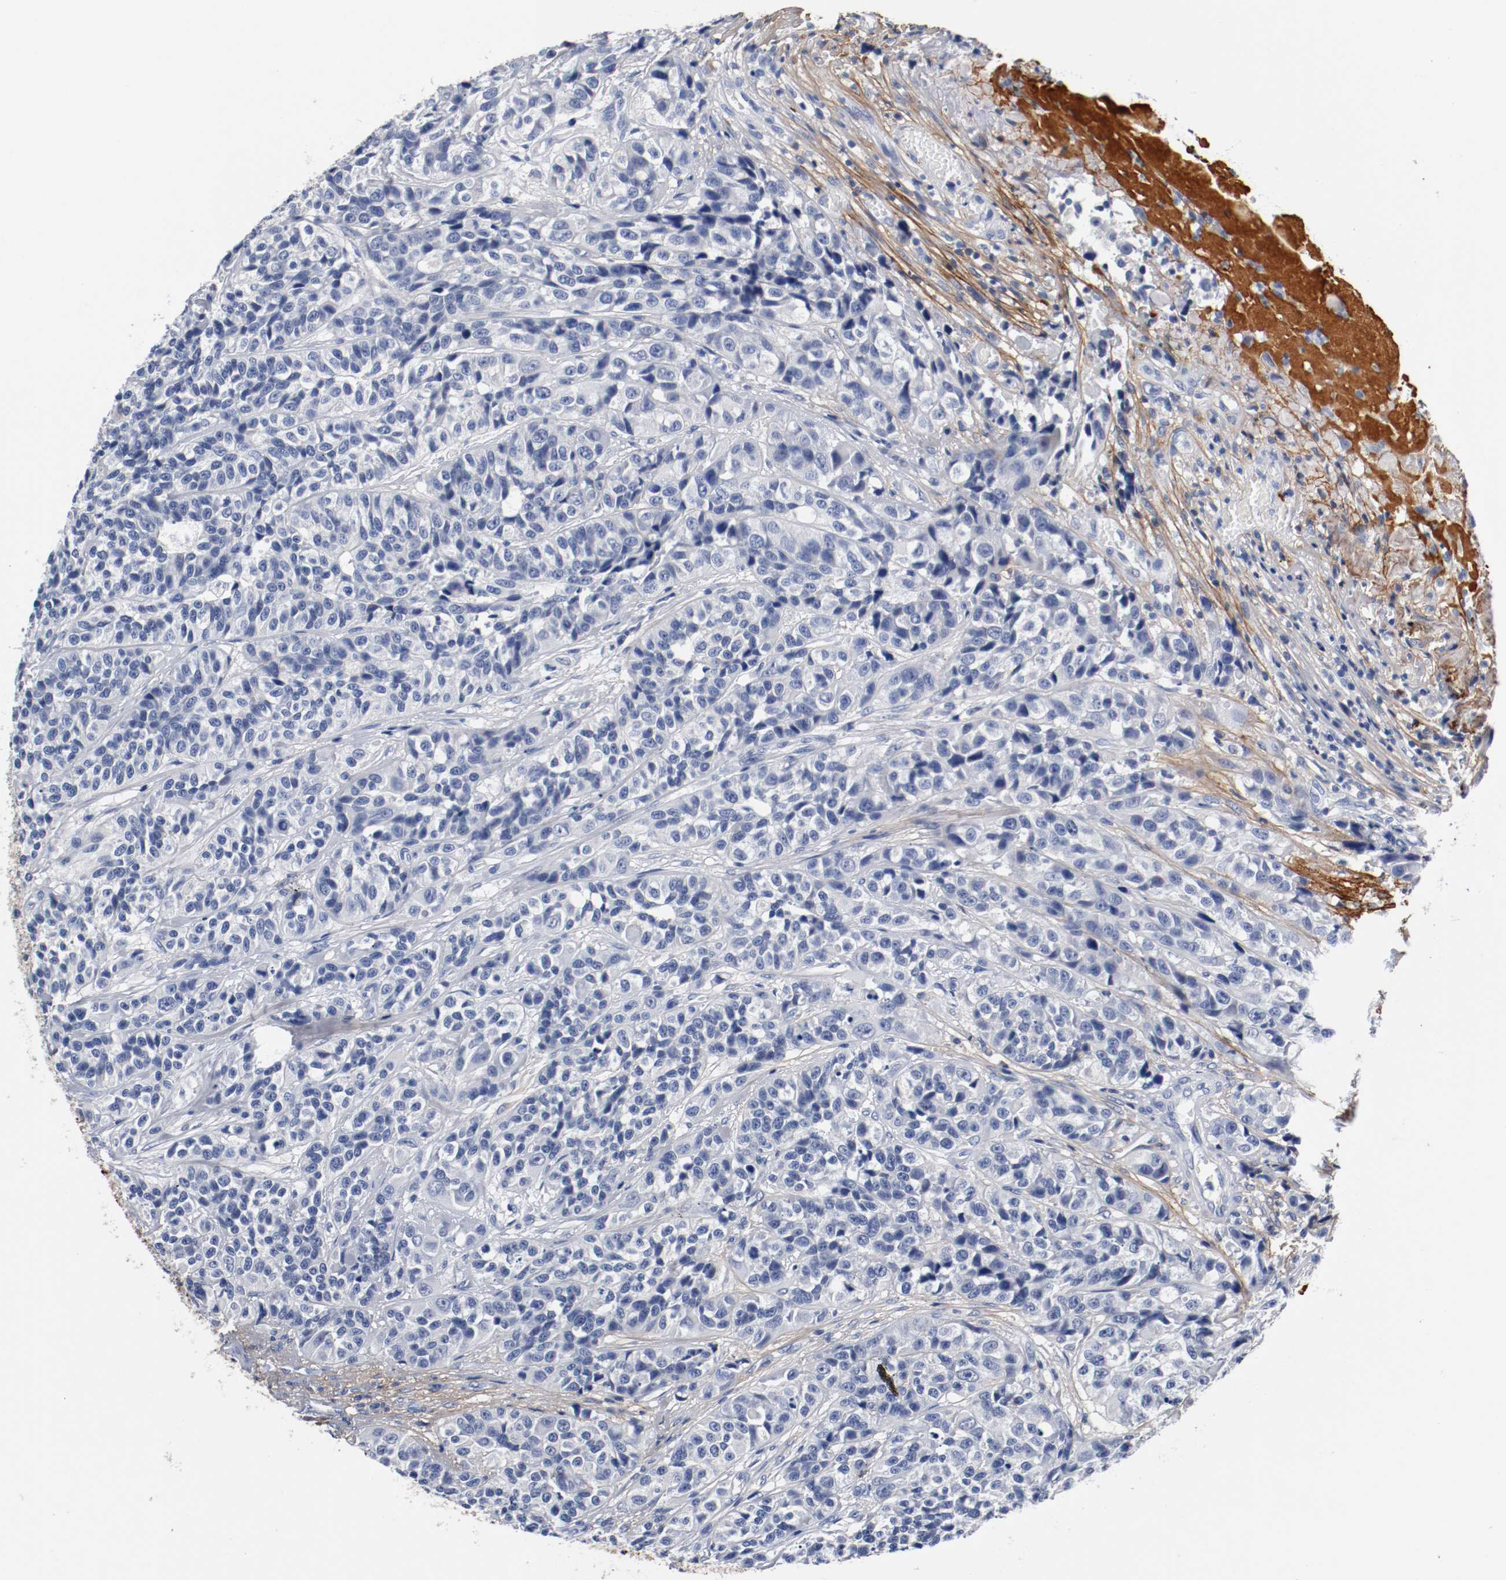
{"staining": {"intensity": "negative", "quantity": "none", "location": "none"}, "tissue": "urothelial cancer", "cell_type": "Tumor cells", "image_type": "cancer", "snomed": [{"axis": "morphology", "description": "Urothelial carcinoma, High grade"}, {"axis": "topography", "description": "Urinary bladder"}], "caption": "A photomicrograph of urothelial cancer stained for a protein shows no brown staining in tumor cells.", "gene": "TNC", "patient": {"sex": "female", "age": 81}}